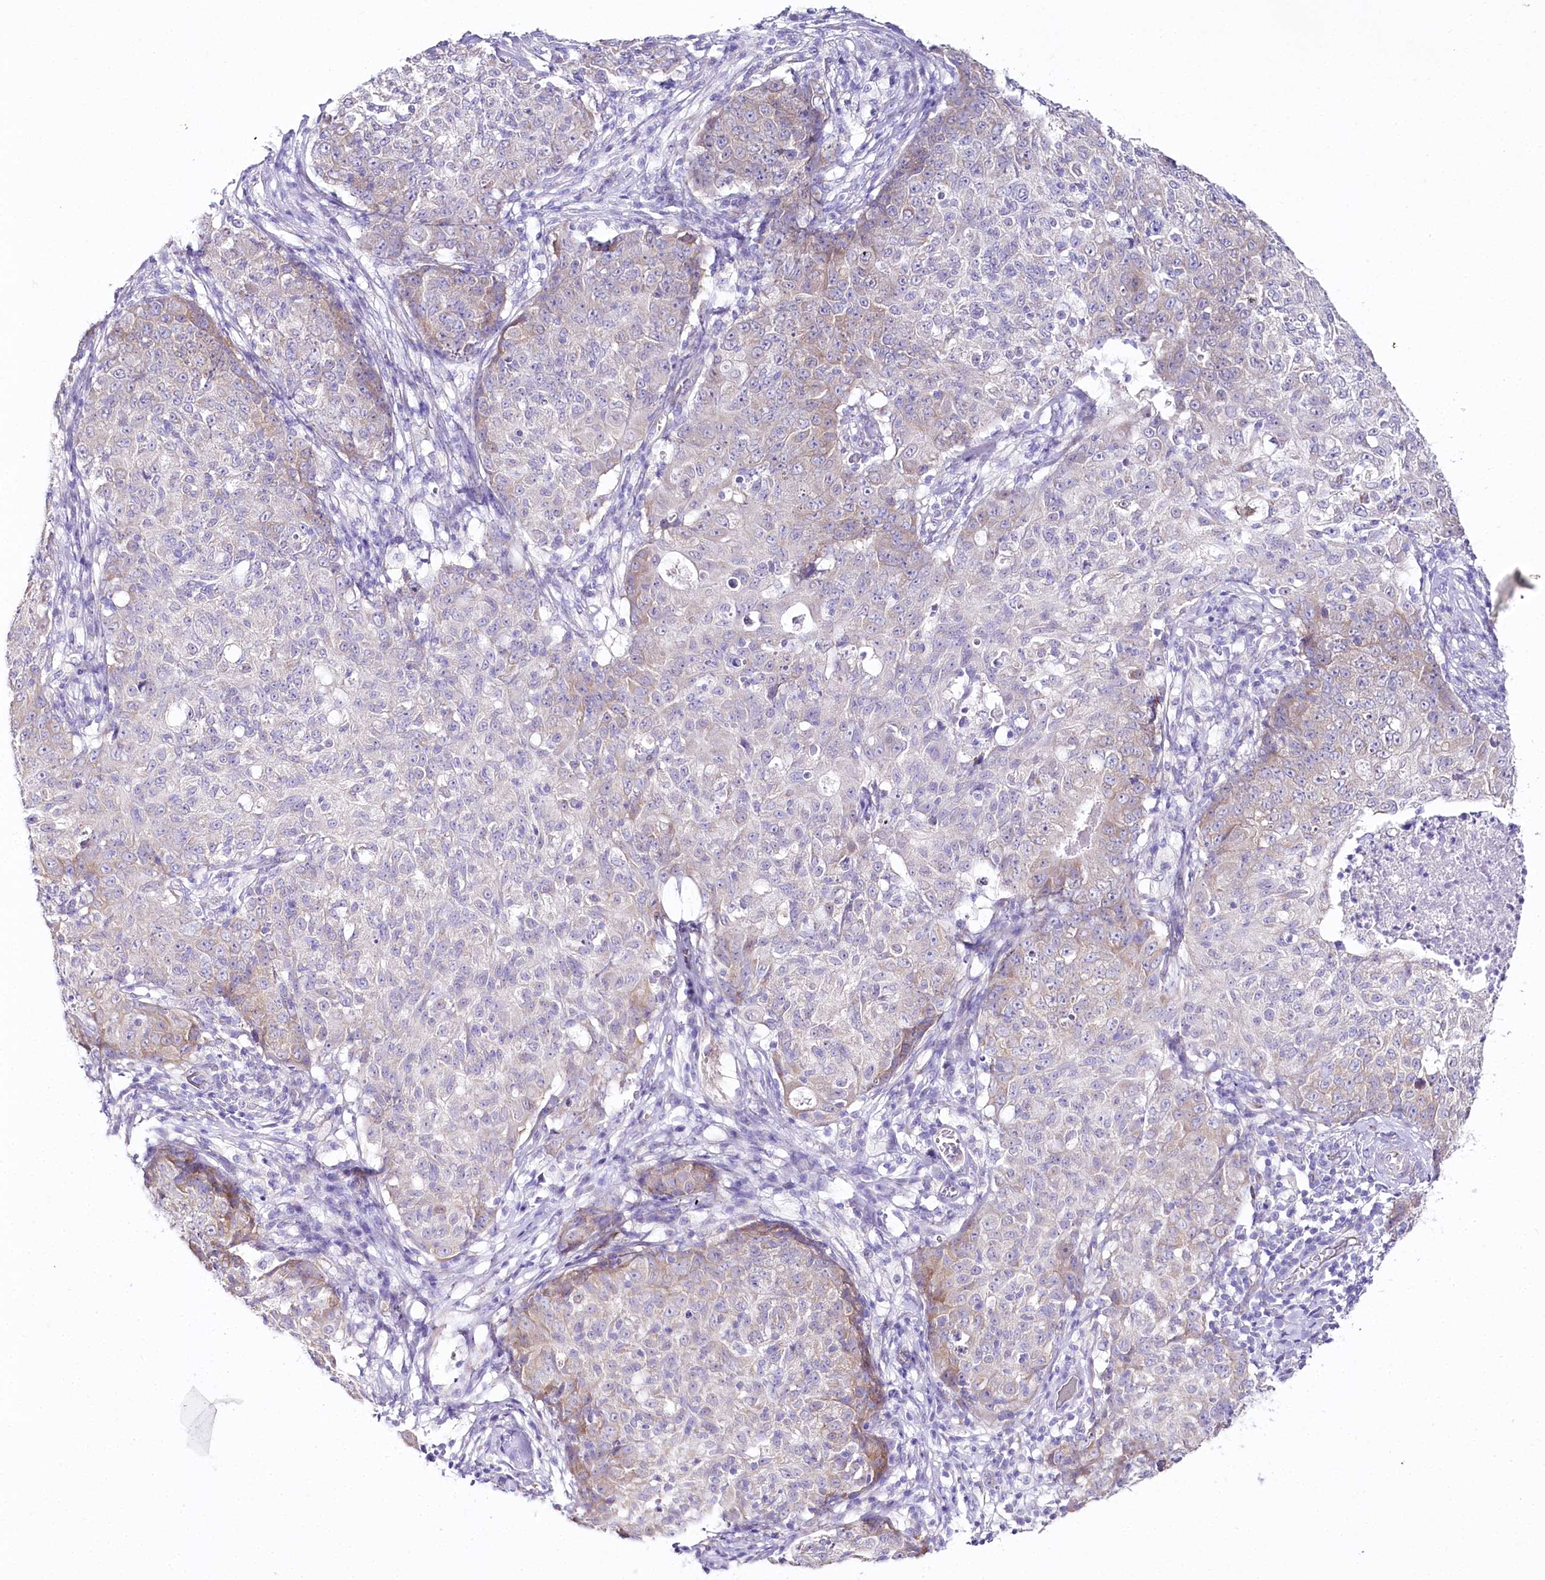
{"staining": {"intensity": "moderate", "quantity": "<25%", "location": "cytoplasmic/membranous"}, "tissue": "ovarian cancer", "cell_type": "Tumor cells", "image_type": "cancer", "snomed": [{"axis": "morphology", "description": "Carcinoma, endometroid"}, {"axis": "topography", "description": "Ovary"}], "caption": "A high-resolution histopathology image shows IHC staining of endometroid carcinoma (ovarian), which displays moderate cytoplasmic/membranous expression in about <25% of tumor cells.", "gene": "CSN3", "patient": {"sex": "female", "age": 42}}